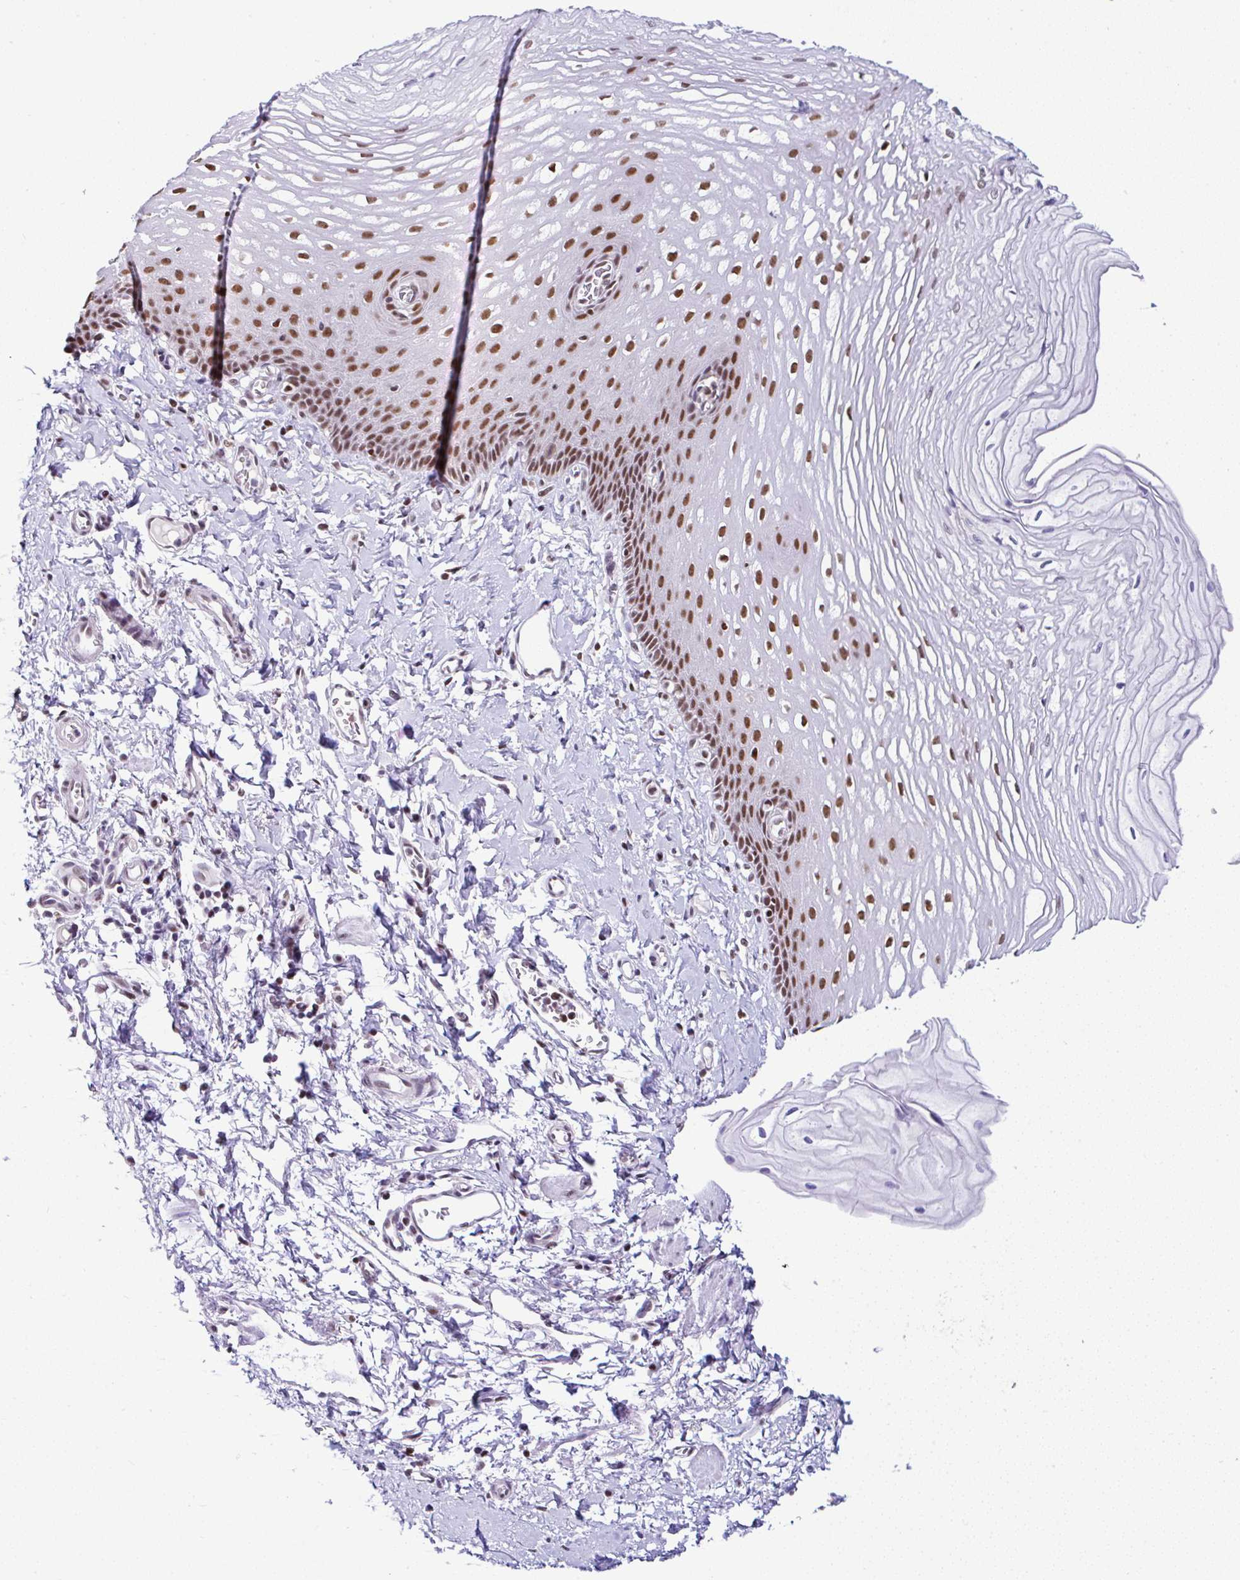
{"staining": {"intensity": "moderate", "quantity": ">75%", "location": "nuclear"}, "tissue": "esophagus", "cell_type": "Squamous epithelial cells", "image_type": "normal", "snomed": [{"axis": "morphology", "description": "Normal tissue, NOS"}, {"axis": "topography", "description": "Esophagus"}], "caption": "Esophagus stained with a brown dye demonstrates moderate nuclear positive staining in approximately >75% of squamous epithelial cells.", "gene": "DR1", "patient": {"sex": "male", "age": 70}}